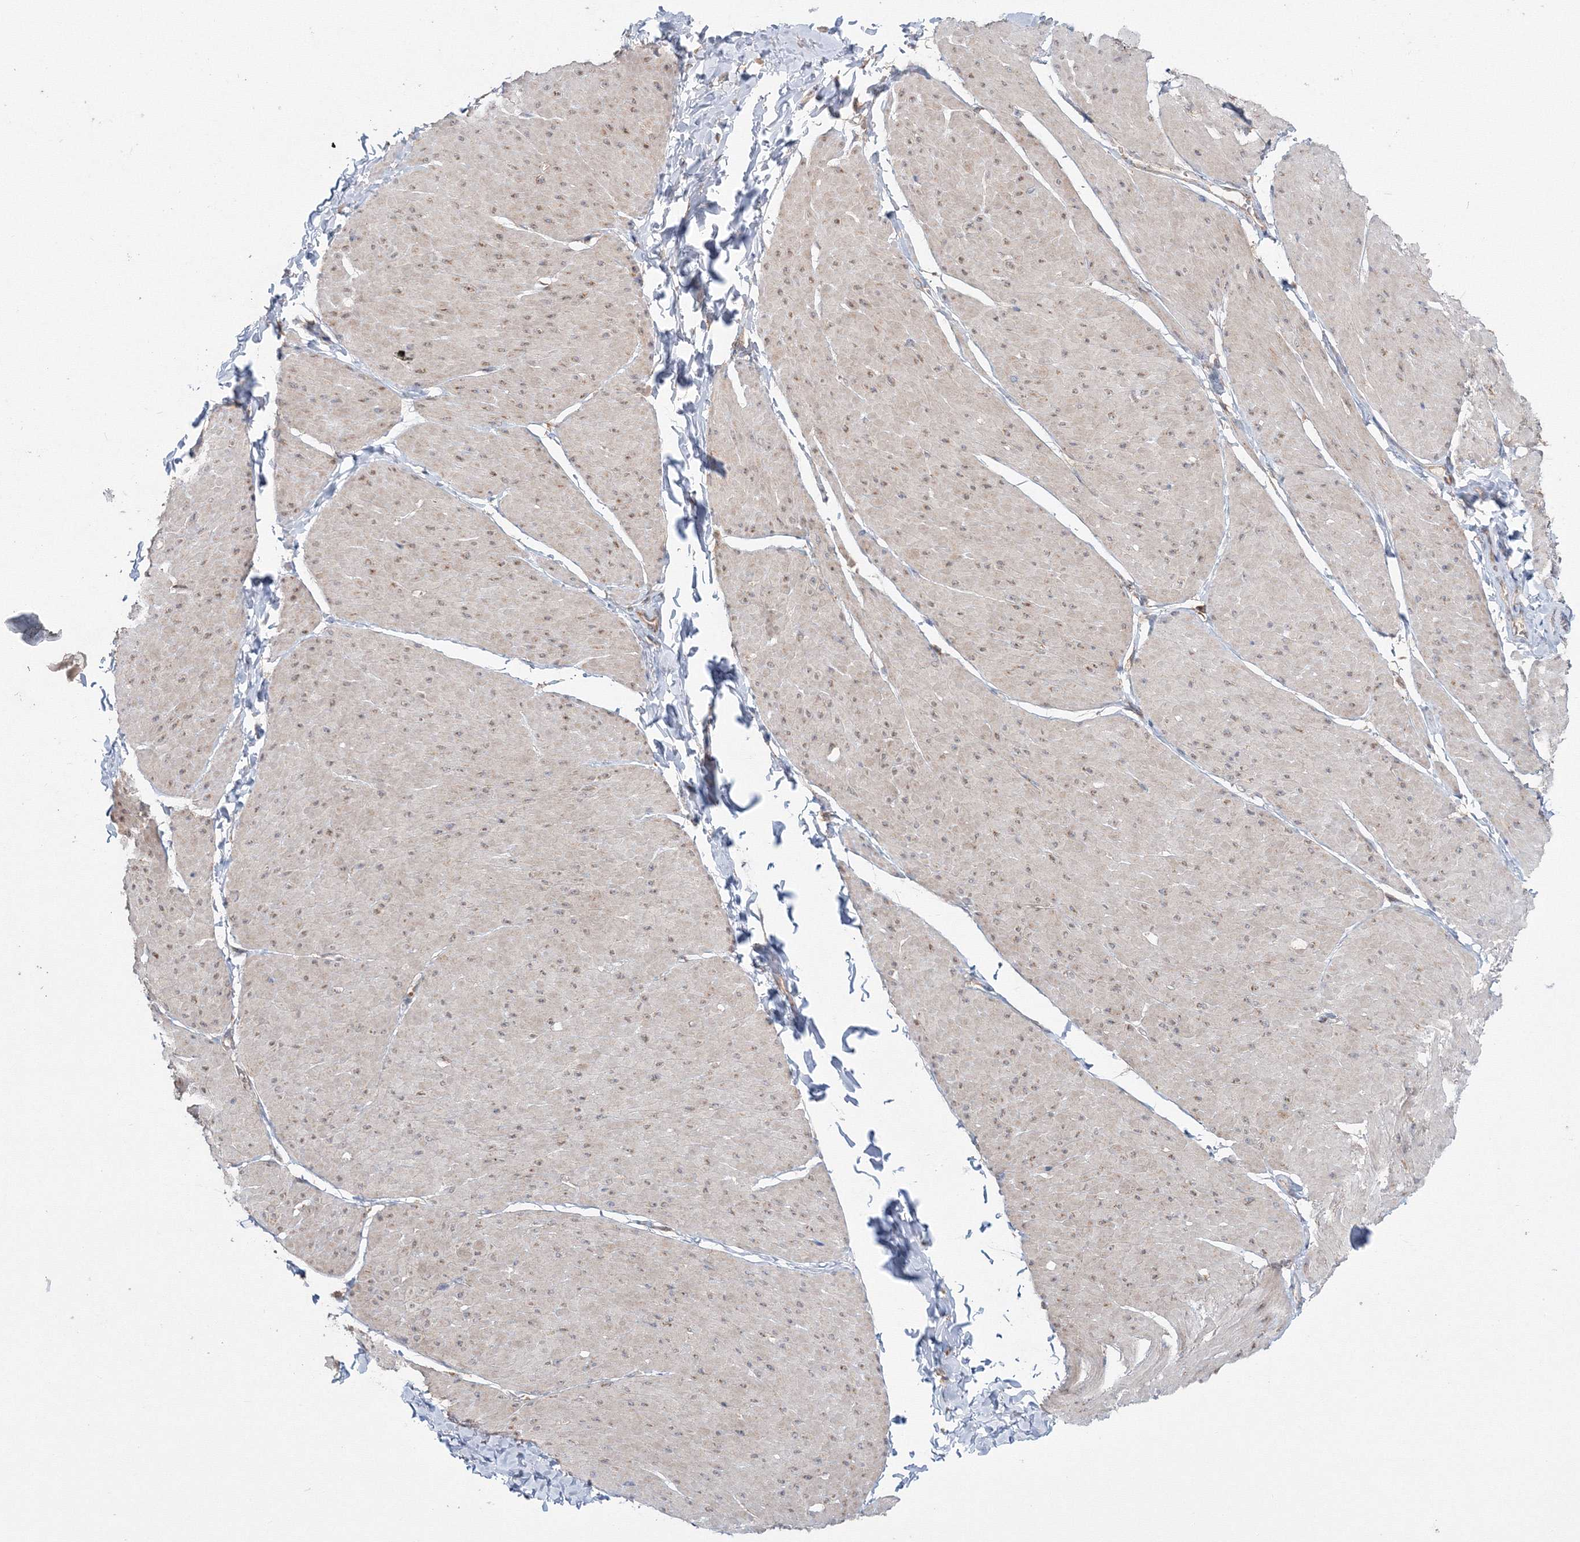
{"staining": {"intensity": "weak", "quantity": "25%-75%", "location": "cytoplasmic/membranous,nuclear"}, "tissue": "smooth muscle", "cell_type": "Smooth muscle cells", "image_type": "normal", "snomed": [{"axis": "morphology", "description": "Urothelial carcinoma, High grade"}, {"axis": "topography", "description": "Urinary bladder"}], "caption": "Smooth muscle cells reveal low levels of weak cytoplasmic/membranous,nuclear staining in about 25%-75% of cells in benign human smooth muscle. The staining is performed using DAB brown chromogen to label protein expression. The nuclei are counter-stained blue using hematoxylin.", "gene": "PEX13", "patient": {"sex": "male", "age": 46}}